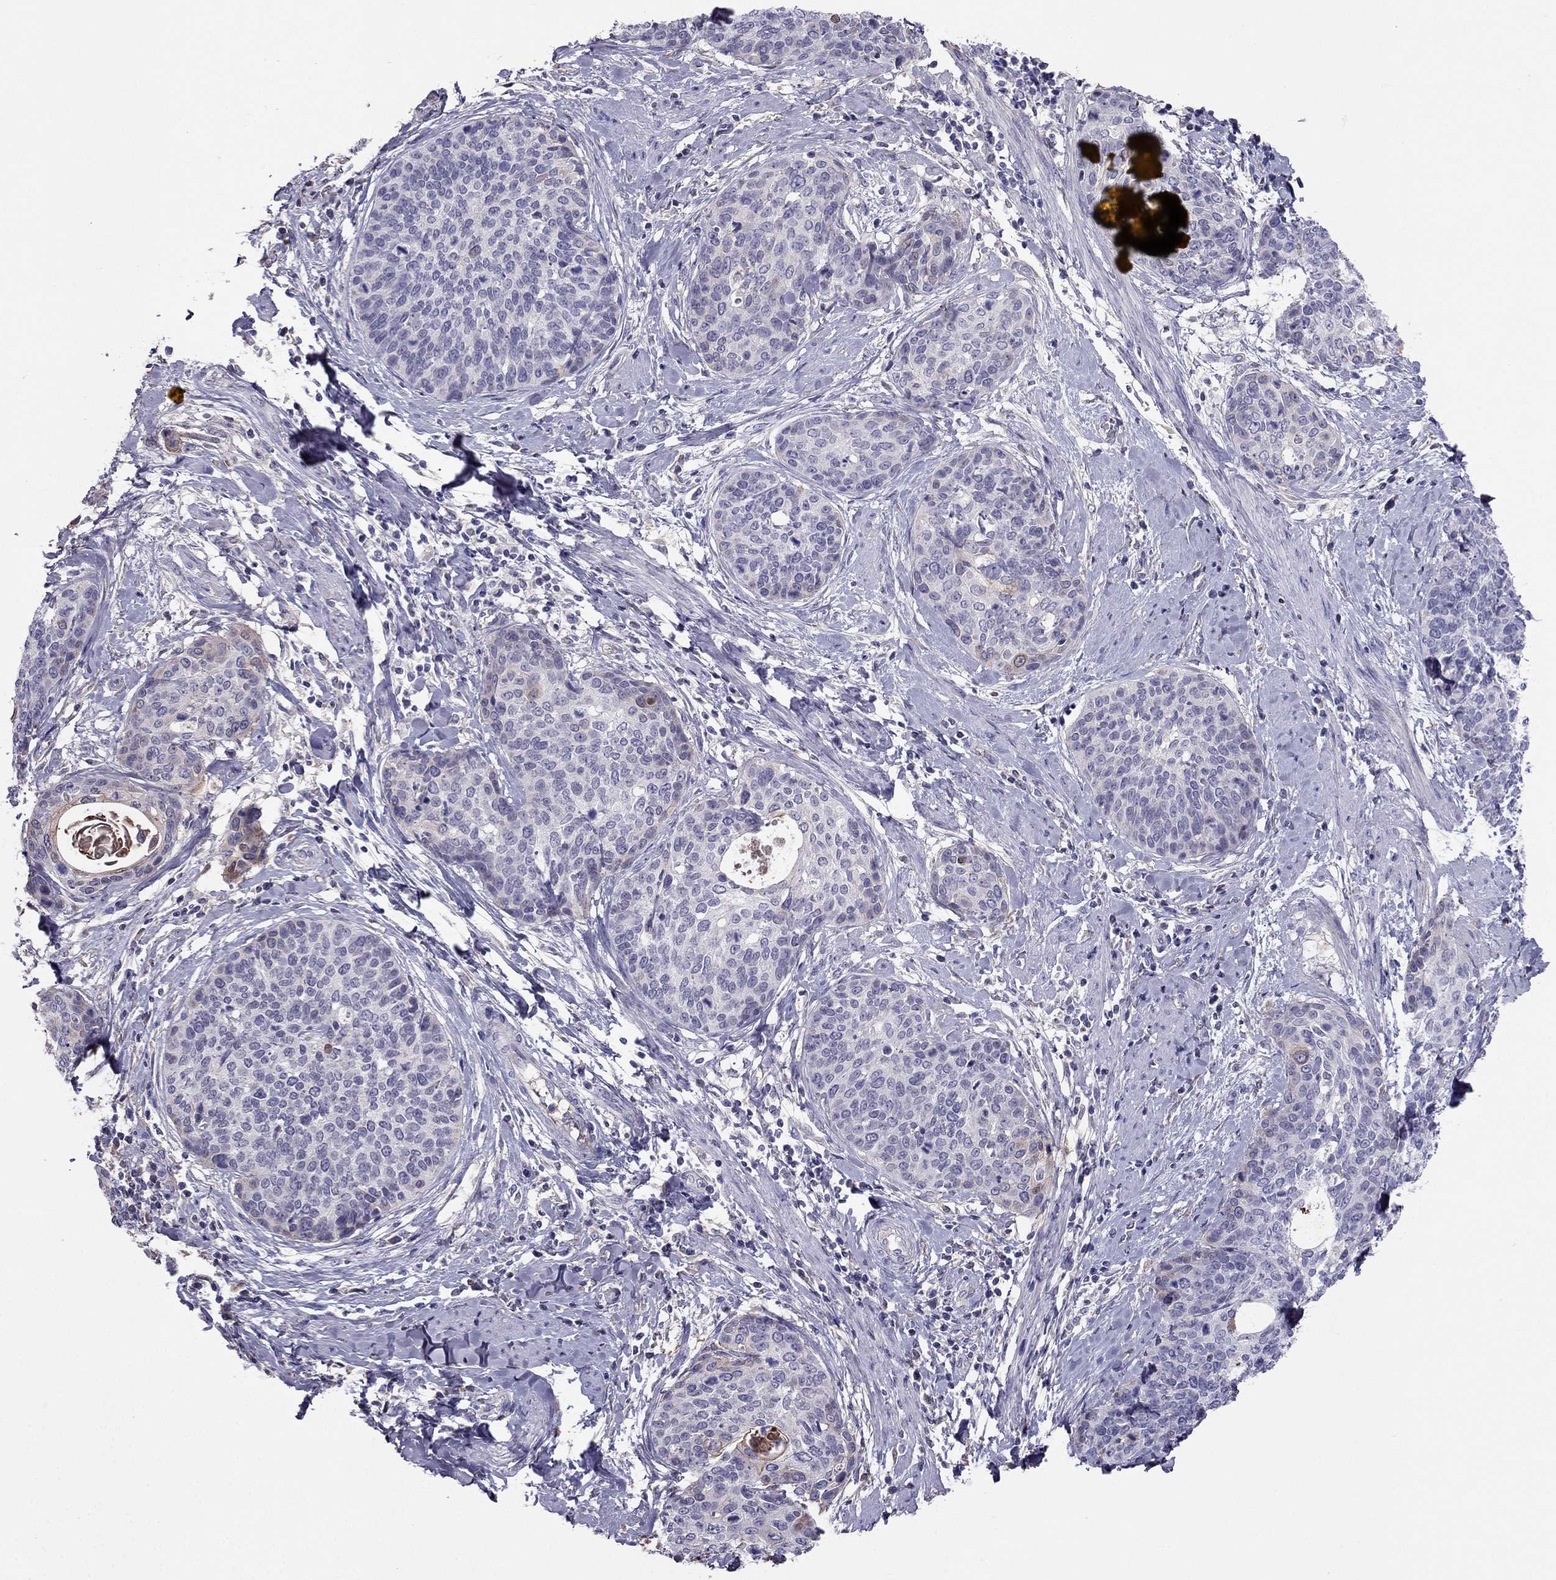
{"staining": {"intensity": "weak", "quantity": "<25%", "location": "cytoplasmic/membranous"}, "tissue": "cervical cancer", "cell_type": "Tumor cells", "image_type": "cancer", "snomed": [{"axis": "morphology", "description": "Squamous cell carcinoma, NOS"}, {"axis": "topography", "description": "Cervix"}], "caption": "A histopathology image of squamous cell carcinoma (cervical) stained for a protein shows no brown staining in tumor cells.", "gene": "TBC1D21", "patient": {"sex": "female", "age": 69}}